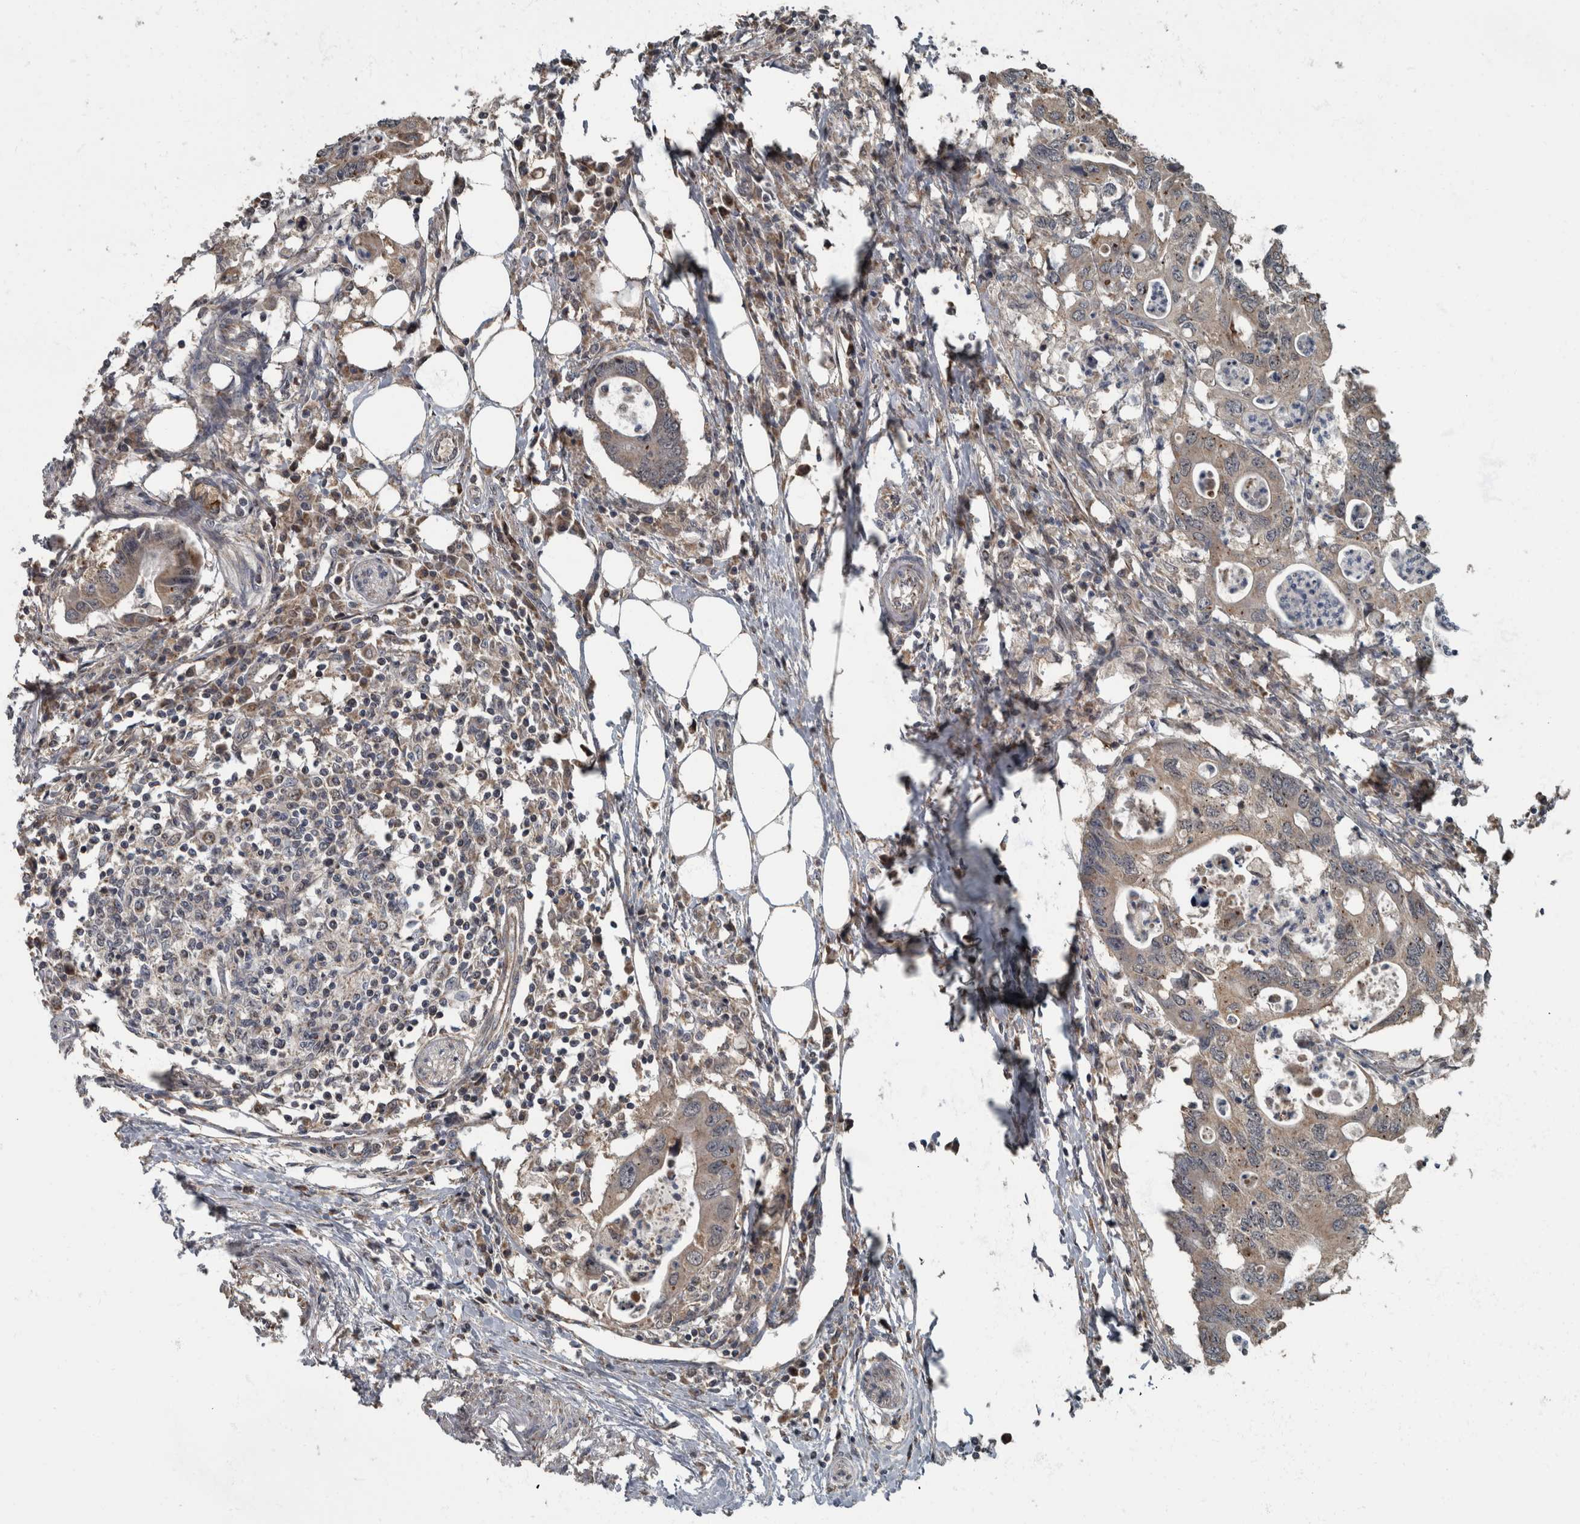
{"staining": {"intensity": "weak", "quantity": "25%-75%", "location": "cytoplasmic/membranous"}, "tissue": "colorectal cancer", "cell_type": "Tumor cells", "image_type": "cancer", "snomed": [{"axis": "morphology", "description": "Adenocarcinoma, NOS"}, {"axis": "topography", "description": "Colon"}], "caption": "A high-resolution micrograph shows immunohistochemistry (IHC) staining of colorectal cancer, which shows weak cytoplasmic/membranous expression in about 25%-75% of tumor cells. Using DAB (3,3'-diaminobenzidine) (brown) and hematoxylin (blue) stains, captured at high magnification using brightfield microscopy.", "gene": "RABGGTB", "patient": {"sex": "male", "age": 71}}